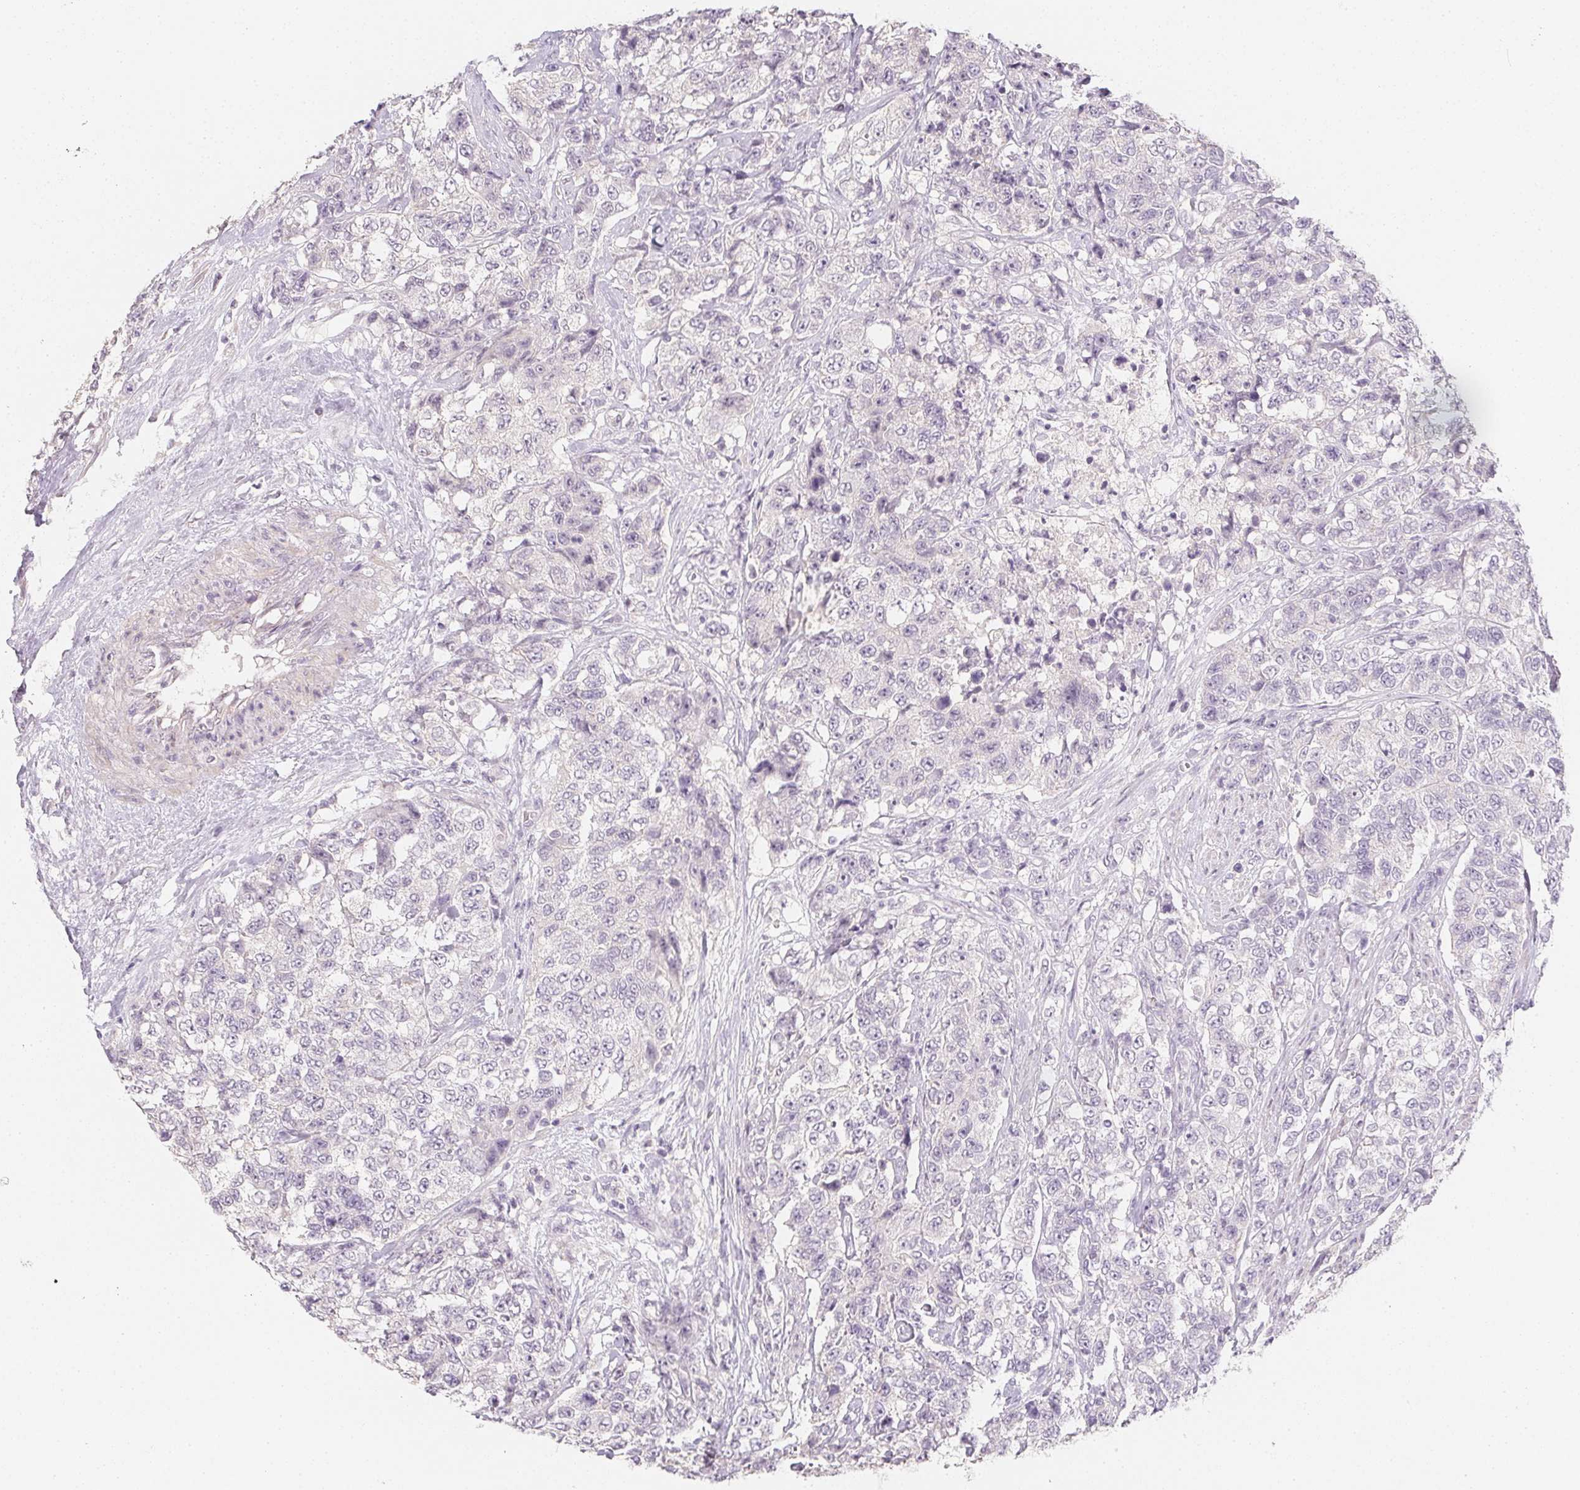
{"staining": {"intensity": "negative", "quantity": "none", "location": "none"}, "tissue": "urothelial cancer", "cell_type": "Tumor cells", "image_type": "cancer", "snomed": [{"axis": "morphology", "description": "Urothelial carcinoma, High grade"}, {"axis": "topography", "description": "Urinary bladder"}], "caption": "DAB (3,3'-diaminobenzidine) immunohistochemical staining of human high-grade urothelial carcinoma shows no significant positivity in tumor cells.", "gene": "ZBBX", "patient": {"sex": "female", "age": 78}}